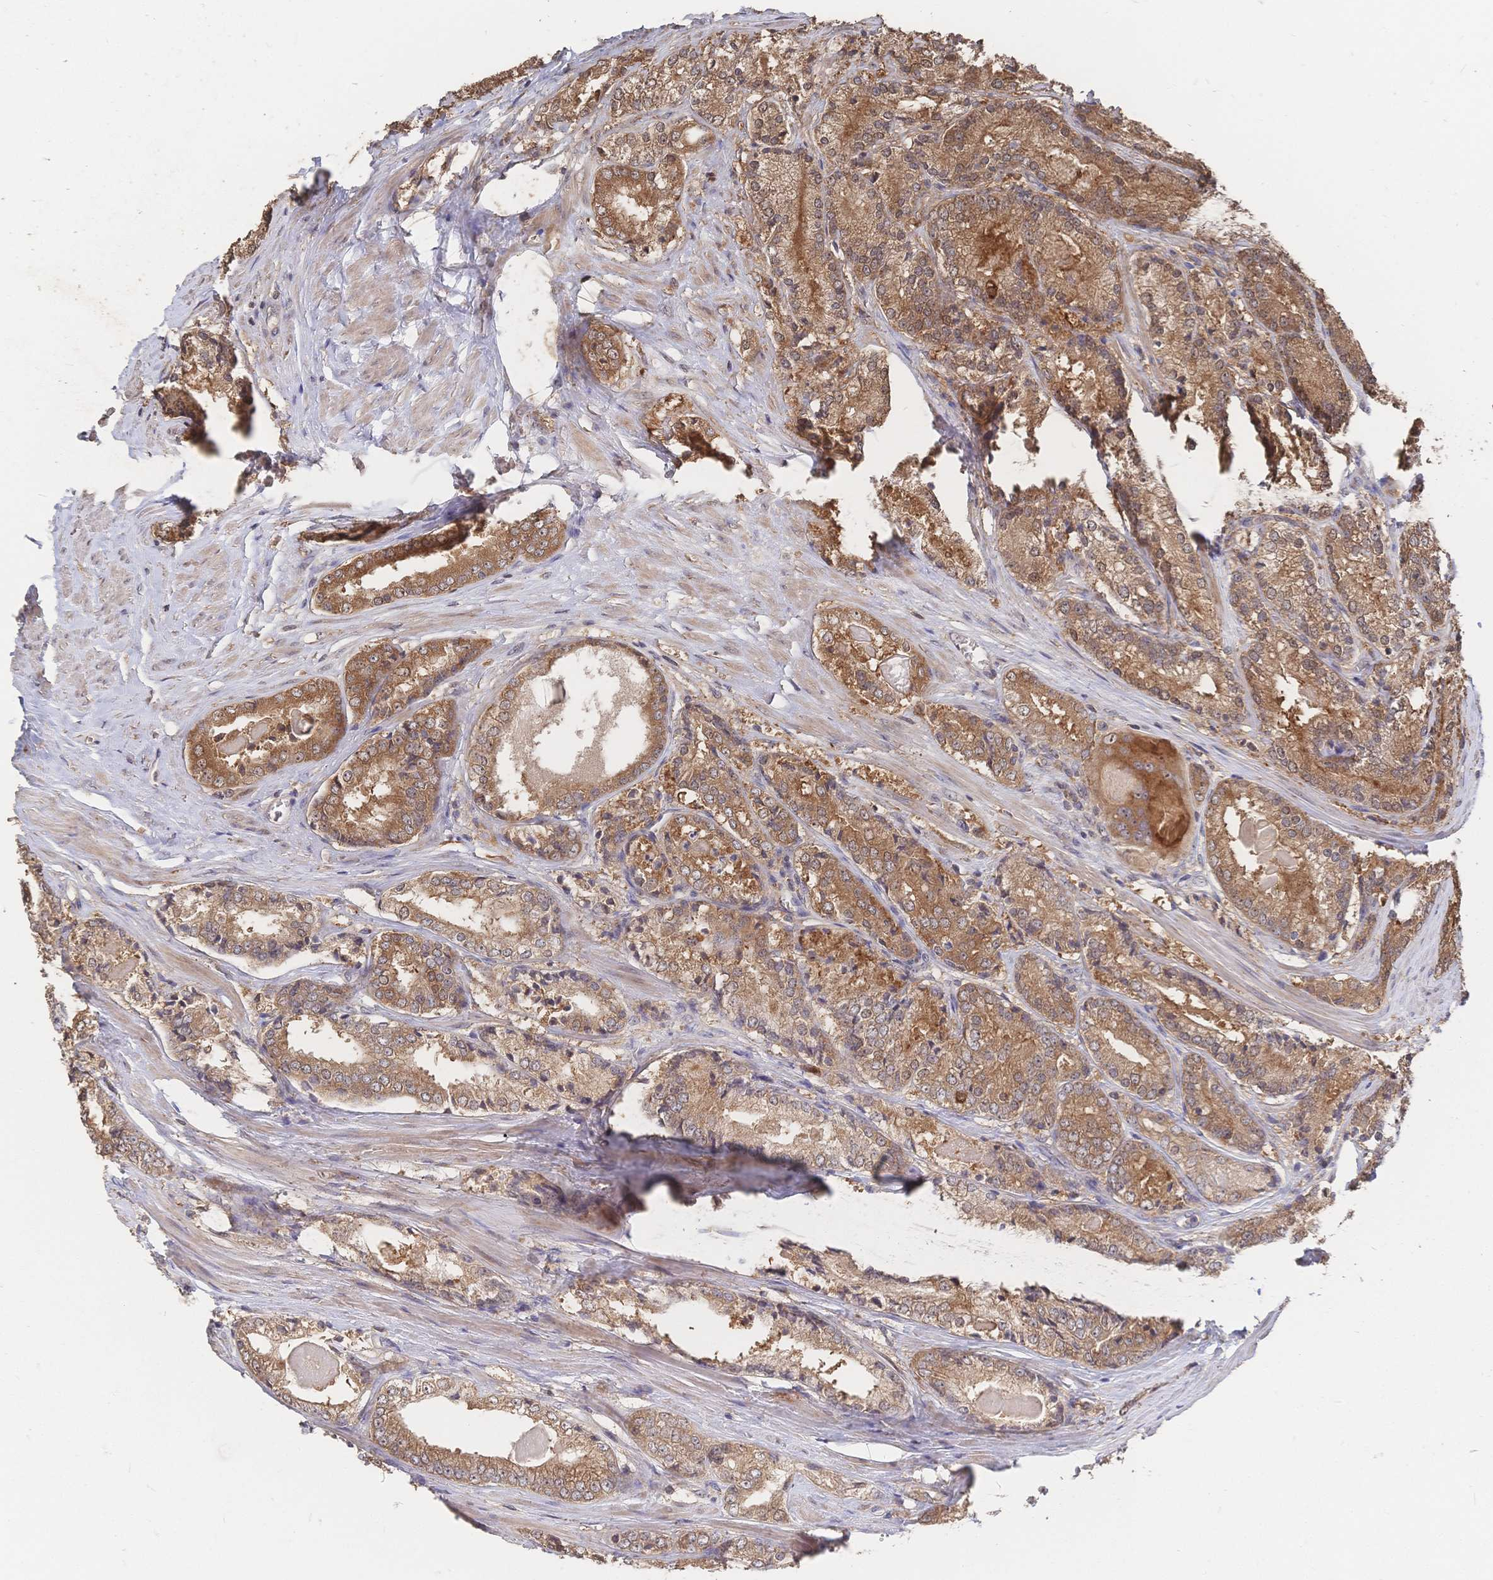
{"staining": {"intensity": "moderate", "quantity": ">75%", "location": "cytoplasmic/membranous,nuclear"}, "tissue": "prostate cancer", "cell_type": "Tumor cells", "image_type": "cancer", "snomed": [{"axis": "morphology", "description": "Adenocarcinoma, NOS"}, {"axis": "morphology", "description": "Adenocarcinoma, Low grade"}, {"axis": "topography", "description": "Prostate"}], "caption": "High-magnification brightfield microscopy of prostate cancer (low-grade adenocarcinoma) stained with DAB (brown) and counterstained with hematoxylin (blue). tumor cells exhibit moderate cytoplasmic/membranous and nuclear positivity is seen in about>75% of cells.", "gene": "DNAJA4", "patient": {"sex": "male", "age": 68}}